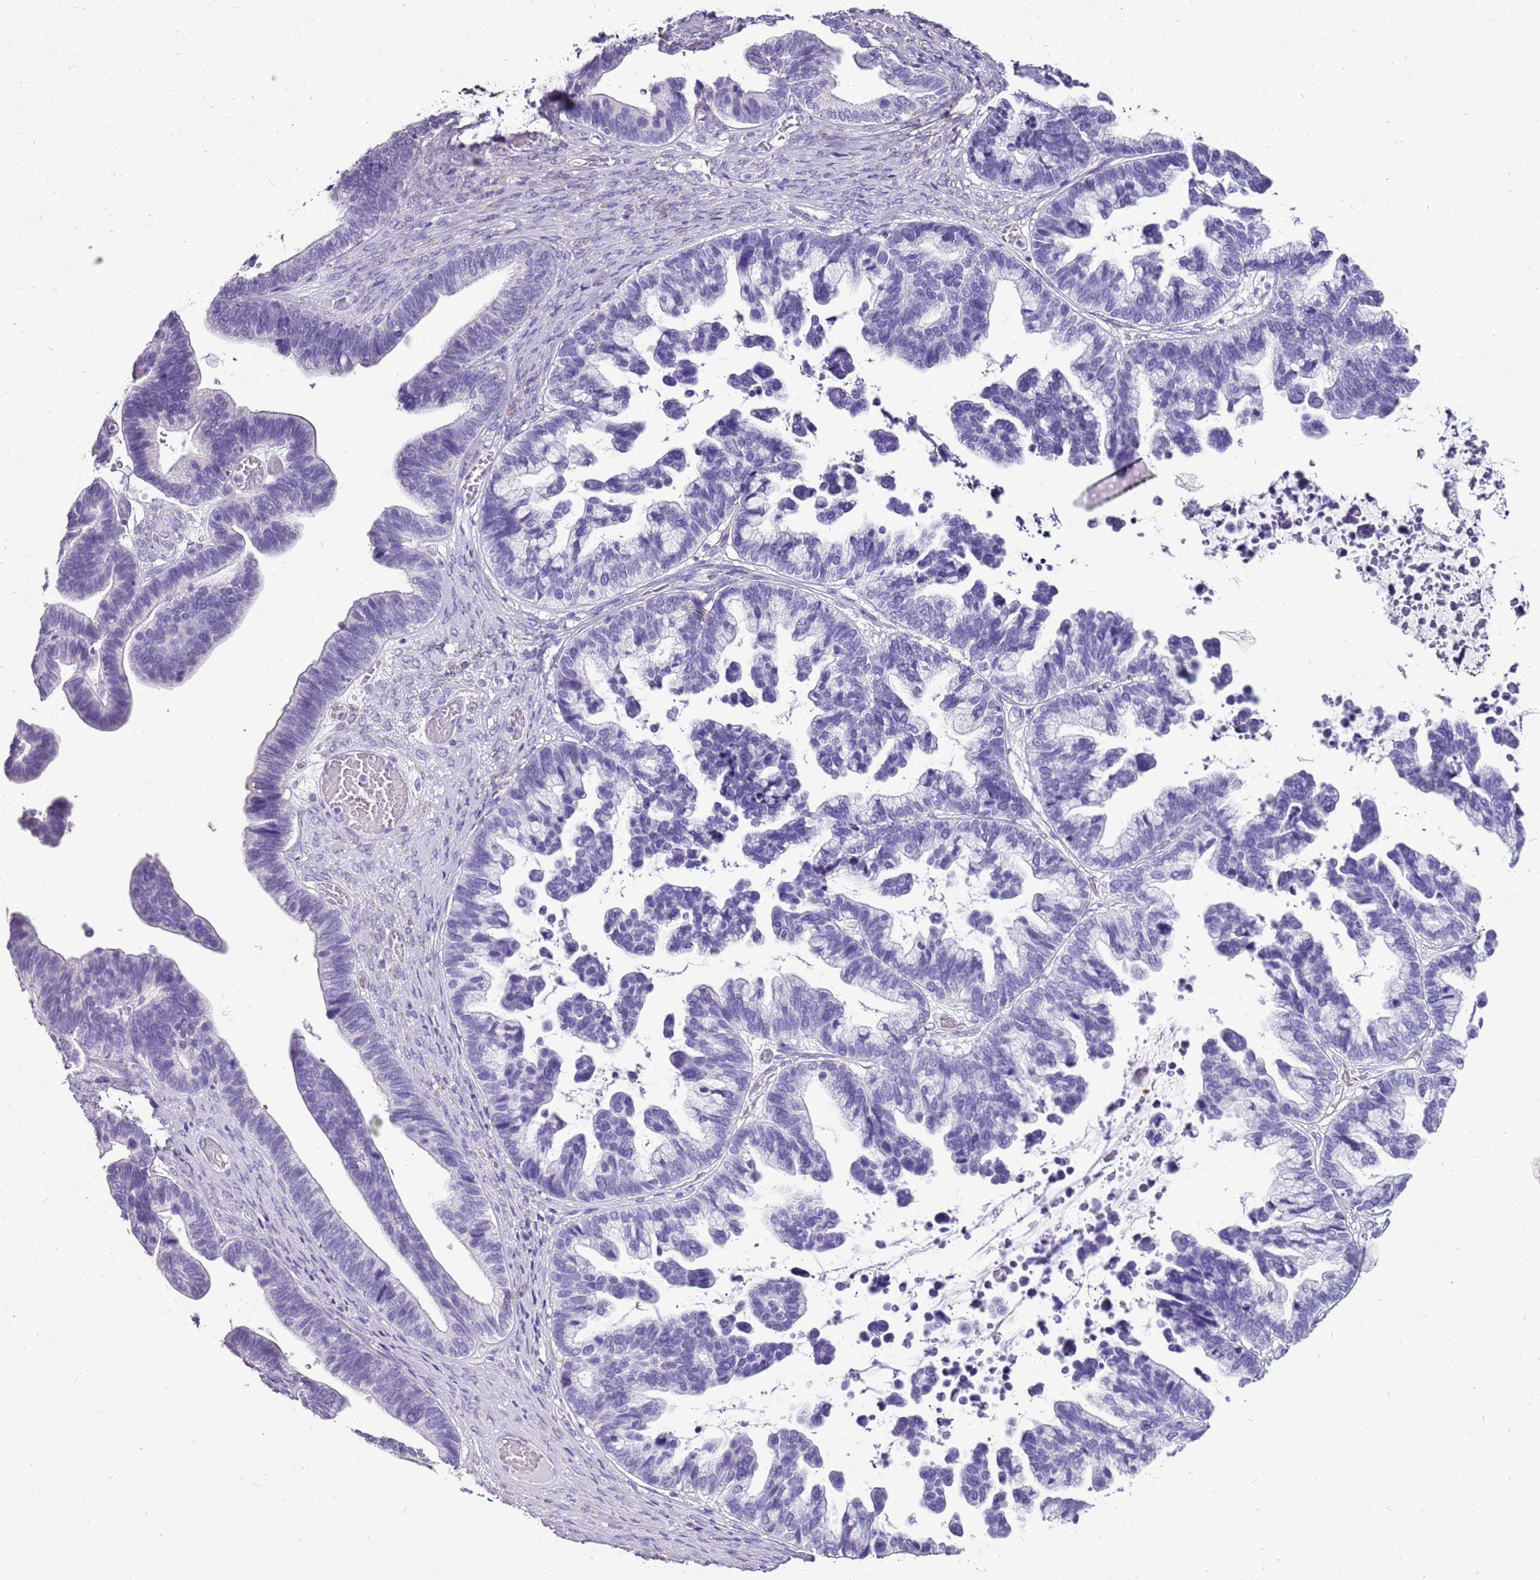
{"staining": {"intensity": "negative", "quantity": "none", "location": "none"}, "tissue": "ovarian cancer", "cell_type": "Tumor cells", "image_type": "cancer", "snomed": [{"axis": "morphology", "description": "Cystadenocarcinoma, serous, NOS"}, {"axis": "topography", "description": "Ovary"}], "caption": "Tumor cells are negative for protein expression in human ovarian cancer. The staining is performed using DAB brown chromogen with nuclei counter-stained in using hematoxylin.", "gene": "ACSS3", "patient": {"sex": "female", "age": 56}}